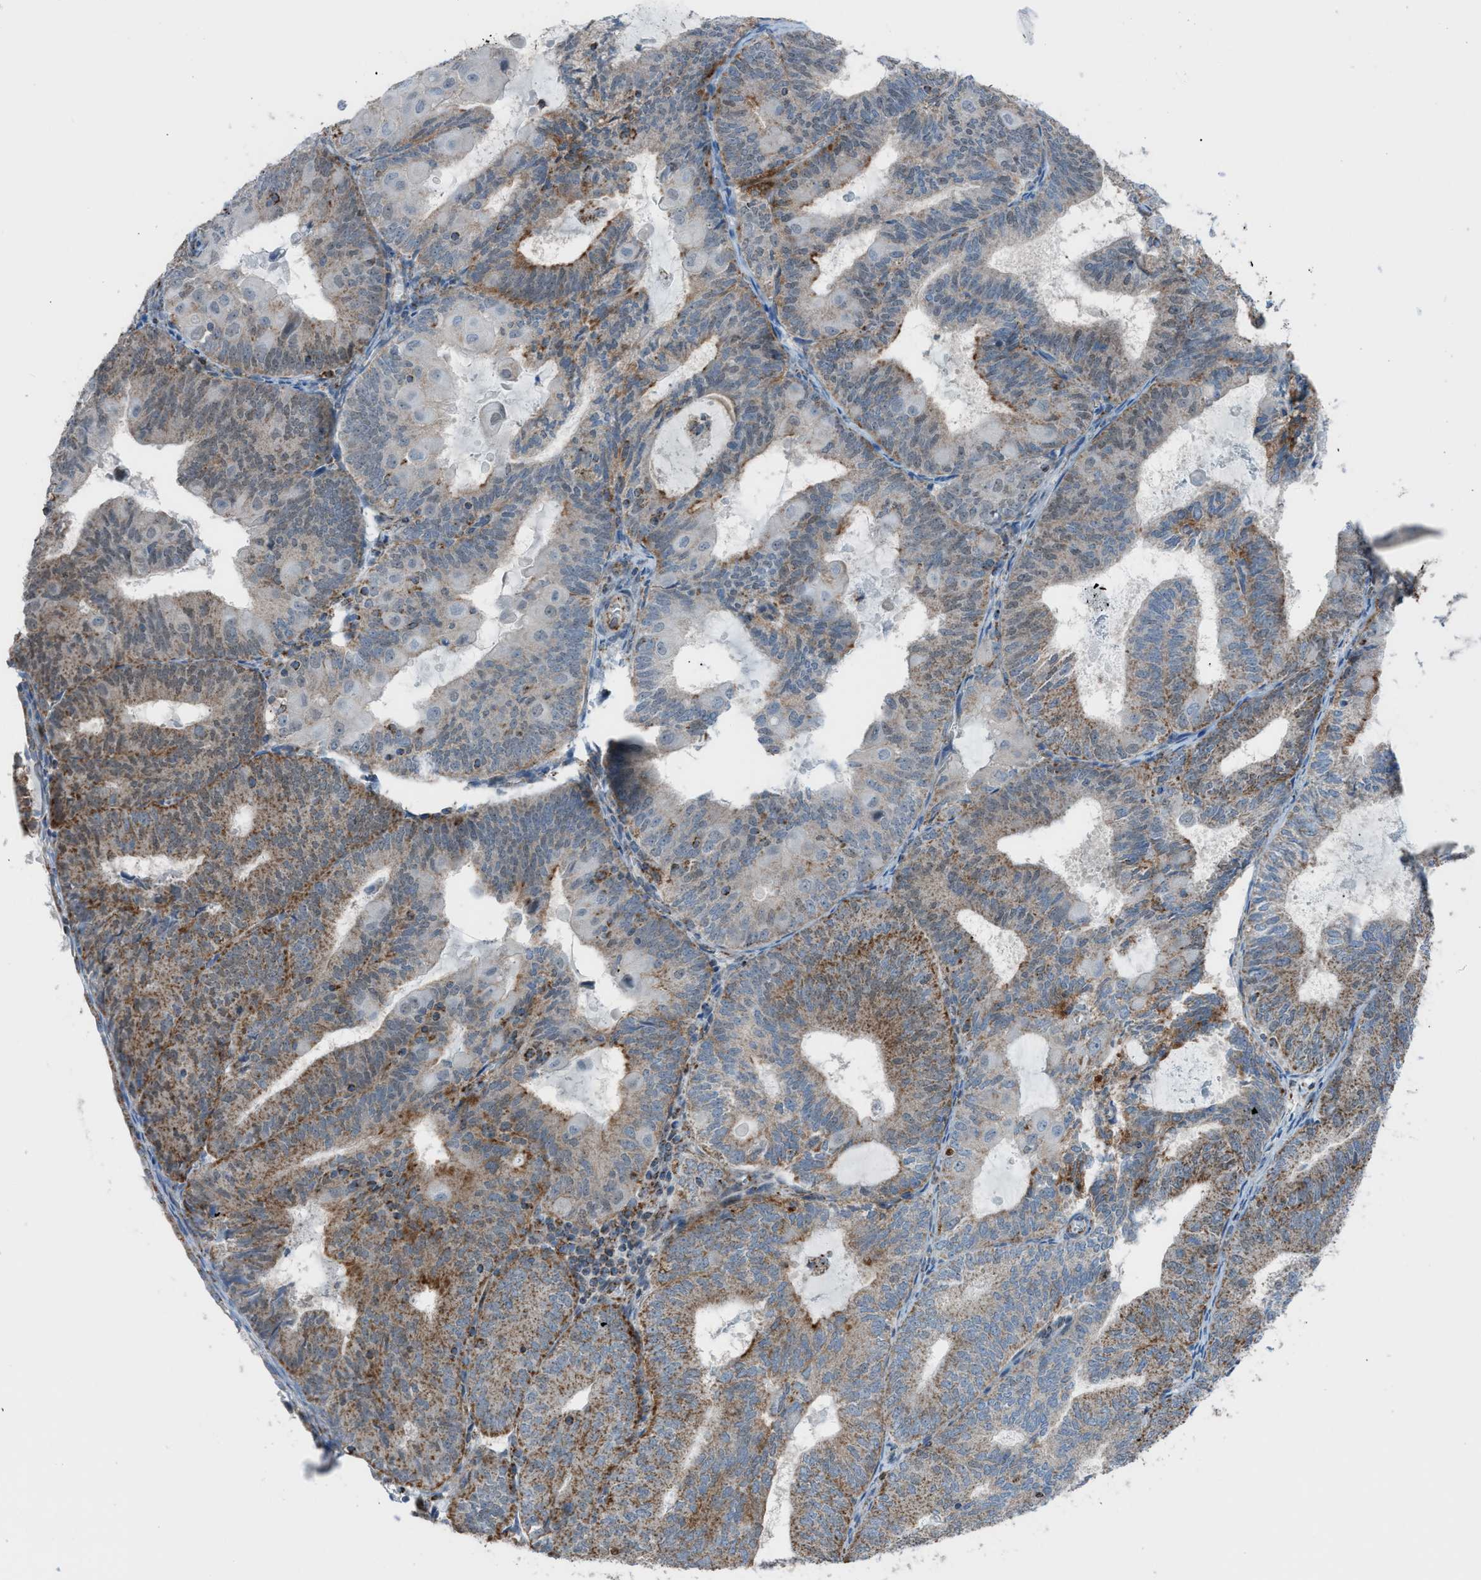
{"staining": {"intensity": "moderate", "quantity": "25%-75%", "location": "cytoplasmic/membranous"}, "tissue": "endometrial cancer", "cell_type": "Tumor cells", "image_type": "cancer", "snomed": [{"axis": "morphology", "description": "Adenocarcinoma, NOS"}, {"axis": "topography", "description": "Endometrium"}], "caption": "DAB (3,3'-diaminobenzidine) immunohistochemical staining of endometrial cancer (adenocarcinoma) reveals moderate cytoplasmic/membranous protein expression in approximately 25%-75% of tumor cells.", "gene": "SRM", "patient": {"sex": "female", "age": 81}}